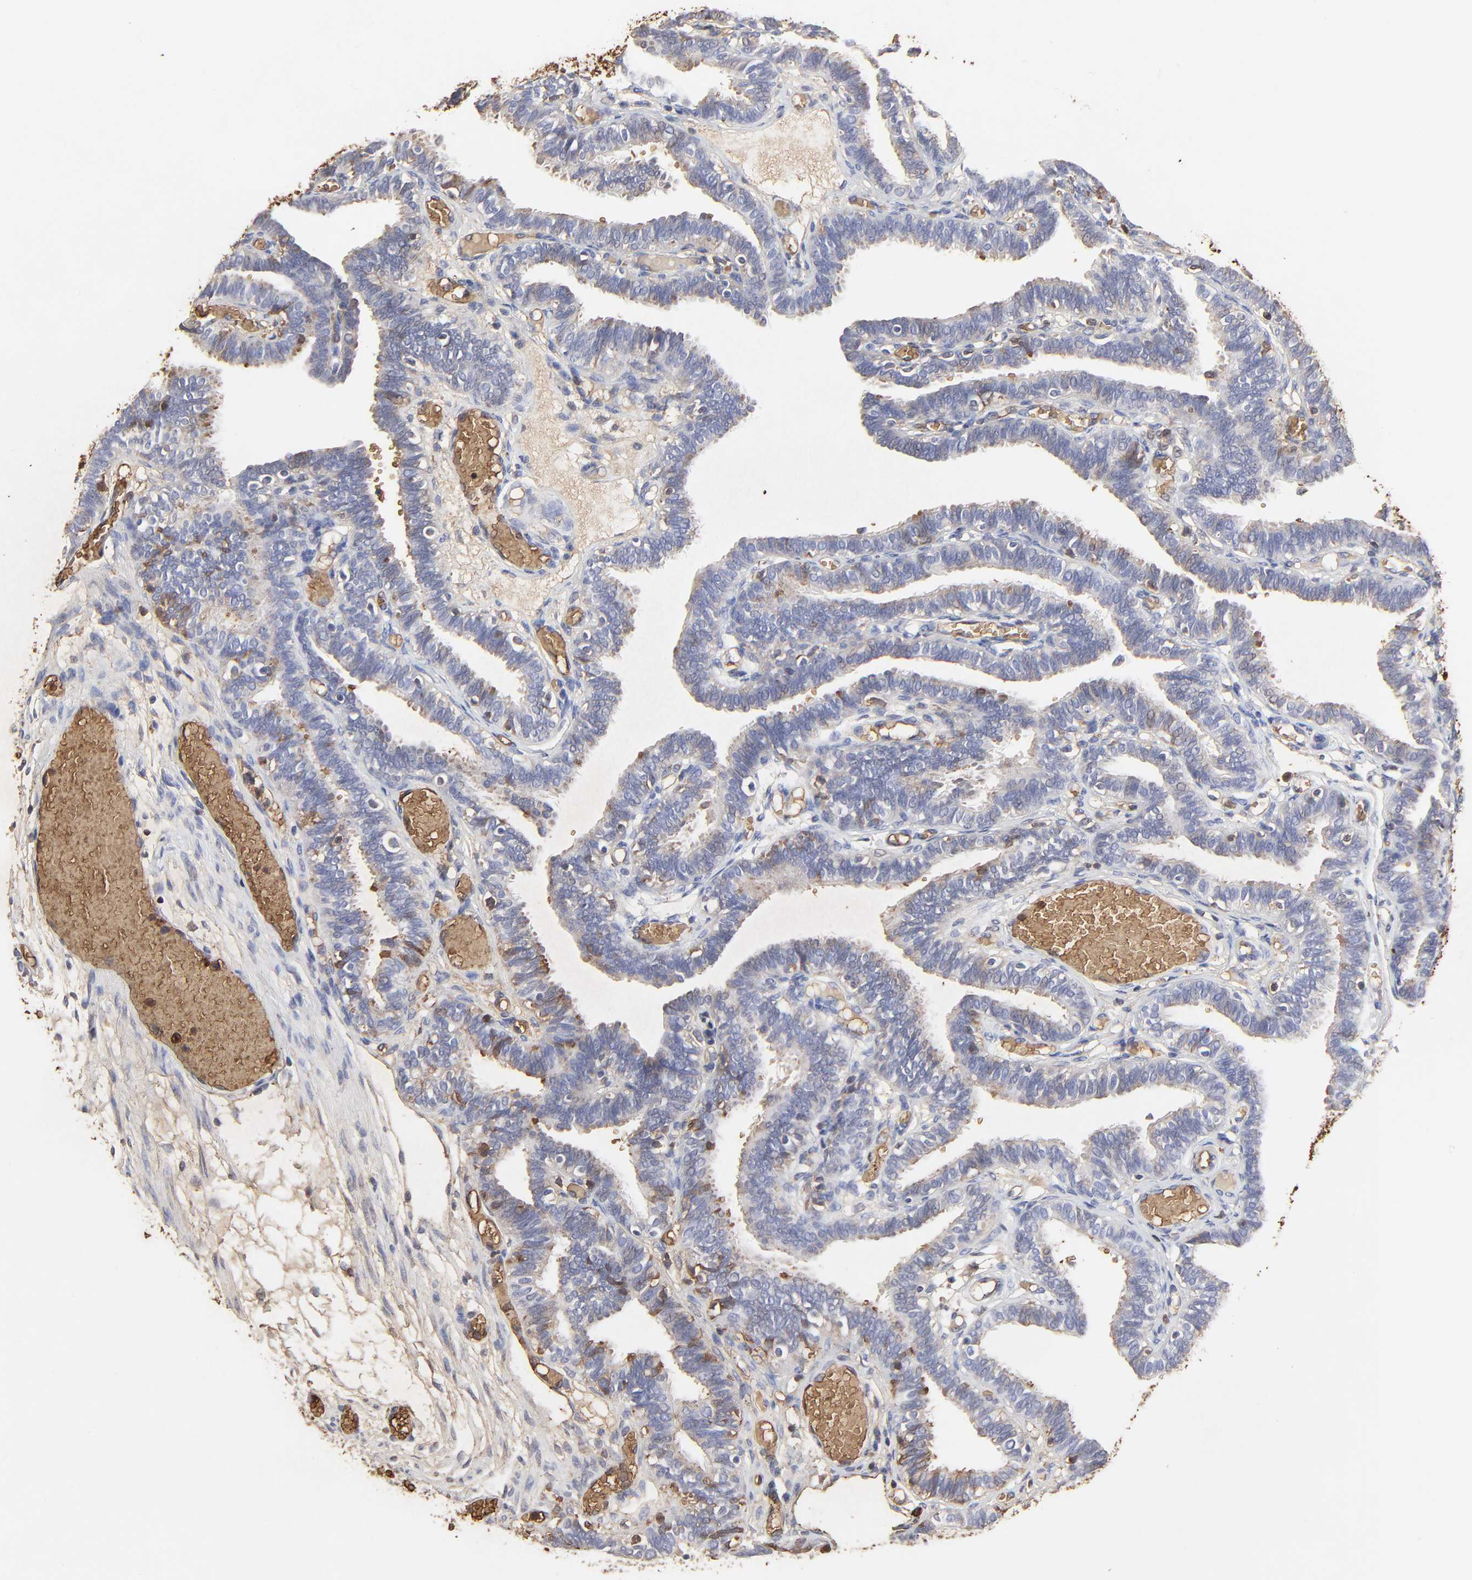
{"staining": {"intensity": "negative", "quantity": "none", "location": "none"}, "tissue": "fallopian tube", "cell_type": "Glandular cells", "image_type": "normal", "snomed": [{"axis": "morphology", "description": "Normal tissue, NOS"}, {"axis": "topography", "description": "Fallopian tube"}], "caption": "Histopathology image shows no significant protein positivity in glandular cells of benign fallopian tube. The staining is performed using DAB (3,3'-diaminobenzidine) brown chromogen with nuclei counter-stained in using hematoxylin.", "gene": "PAG1", "patient": {"sex": "female", "age": 29}}